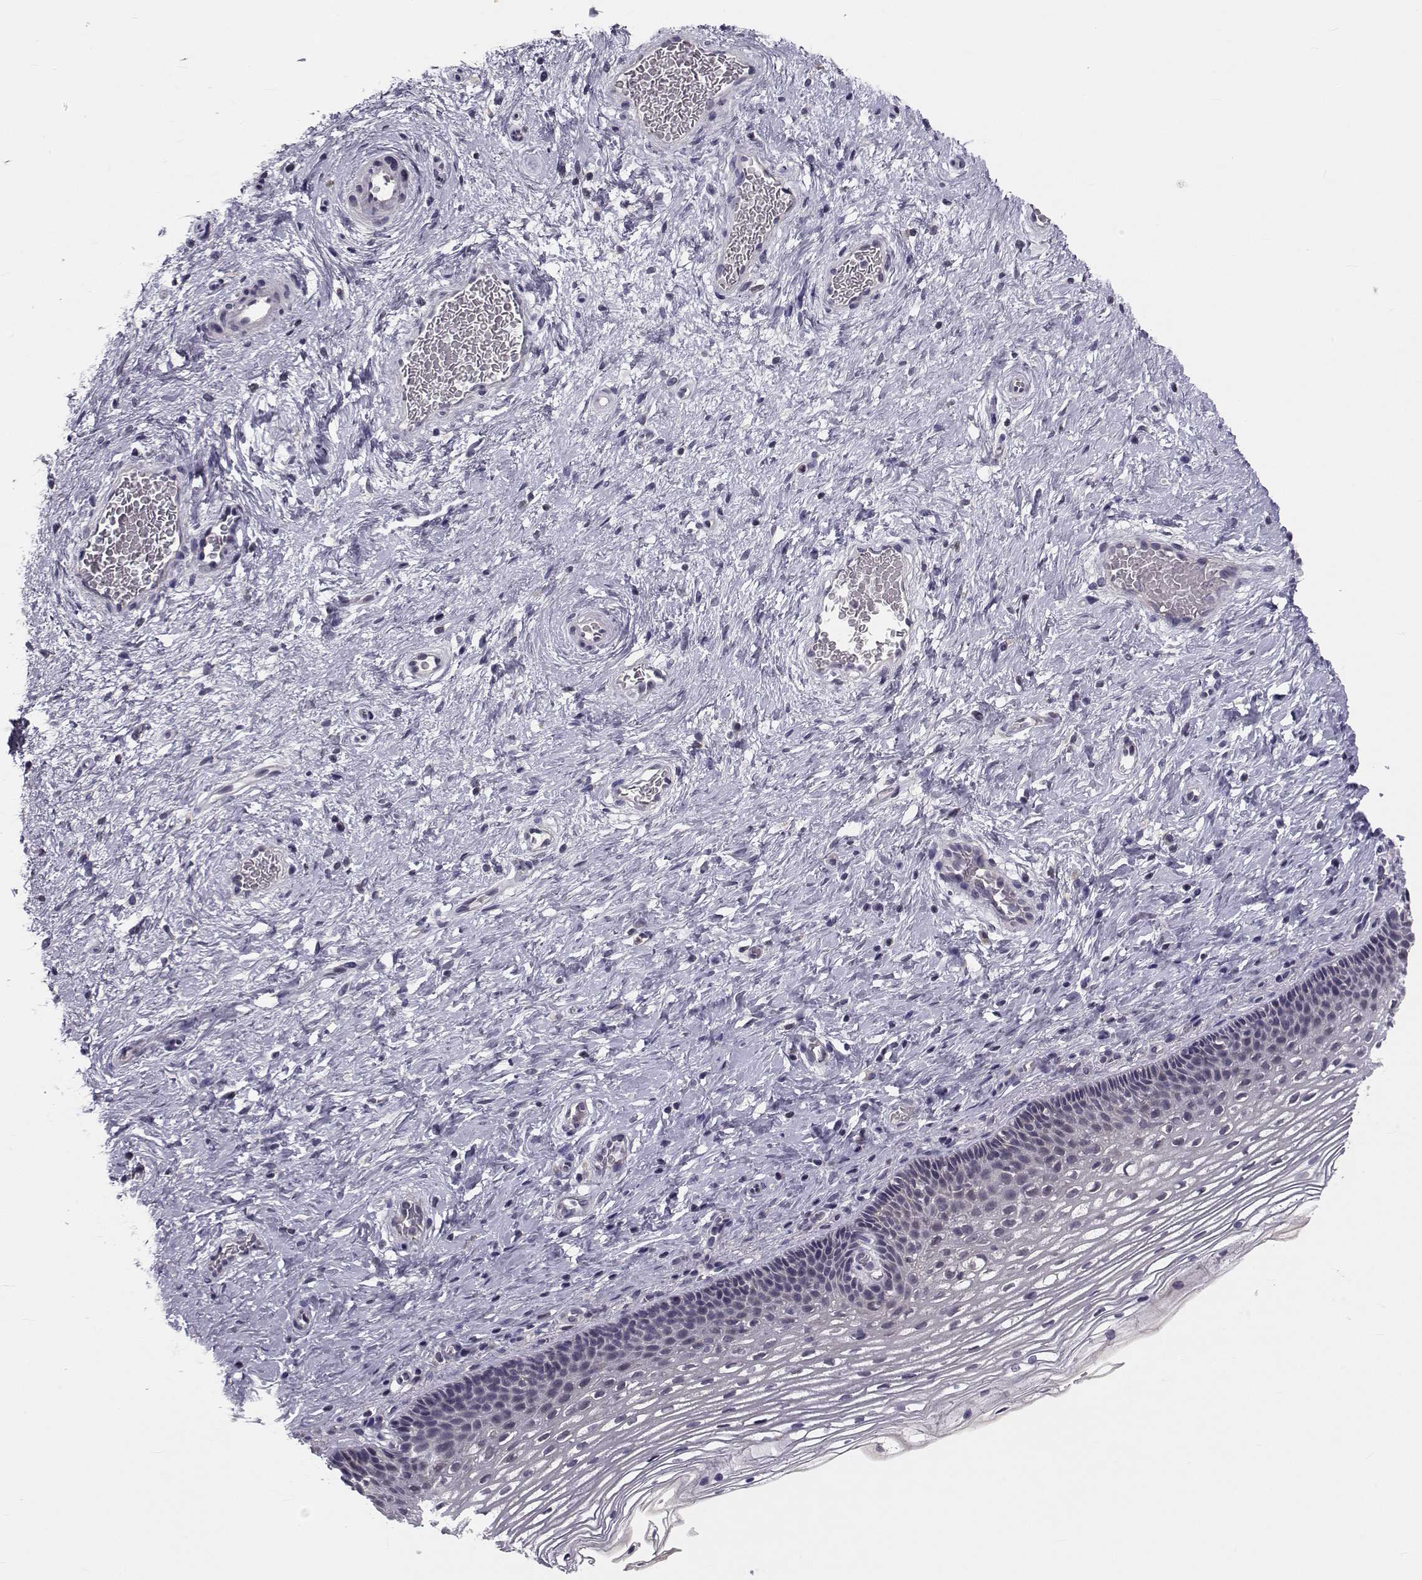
{"staining": {"intensity": "negative", "quantity": "none", "location": "none"}, "tissue": "cervix", "cell_type": "Glandular cells", "image_type": "normal", "snomed": [{"axis": "morphology", "description": "Normal tissue, NOS"}, {"axis": "topography", "description": "Cervix"}], "caption": "Benign cervix was stained to show a protein in brown. There is no significant staining in glandular cells. (DAB (3,3'-diaminobenzidine) IHC, high magnification).", "gene": "ANGPT1", "patient": {"sex": "female", "age": 34}}